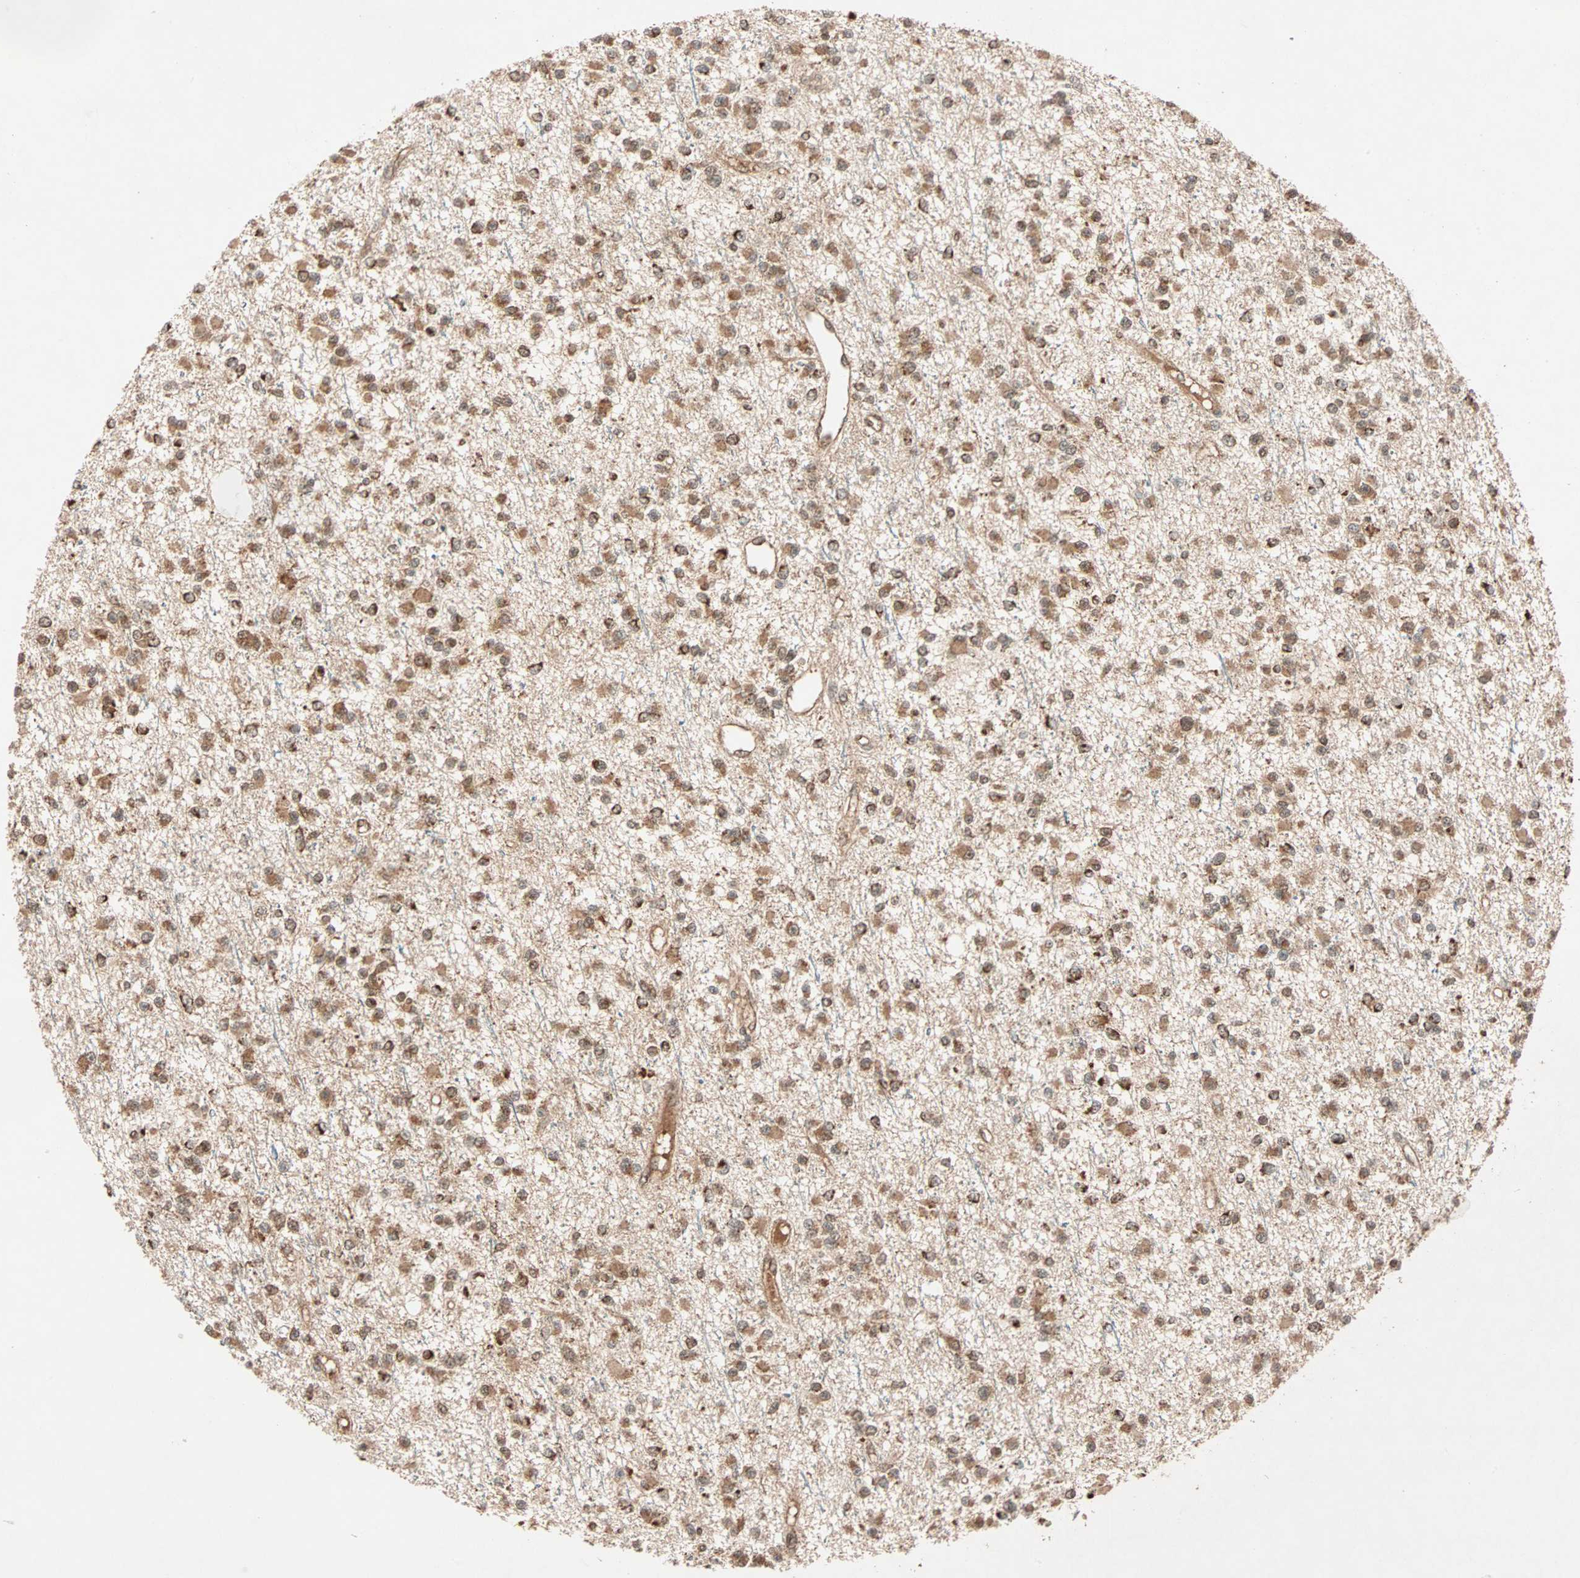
{"staining": {"intensity": "moderate", "quantity": ">75%", "location": "cytoplasmic/membranous"}, "tissue": "glioma", "cell_type": "Tumor cells", "image_type": "cancer", "snomed": [{"axis": "morphology", "description": "Glioma, malignant, Low grade"}, {"axis": "topography", "description": "Brain"}], "caption": "Glioma stained for a protein shows moderate cytoplasmic/membranous positivity in tumor cells.", "gene": "MAPK1", "patient": {"sex": "female", "age": 22}}